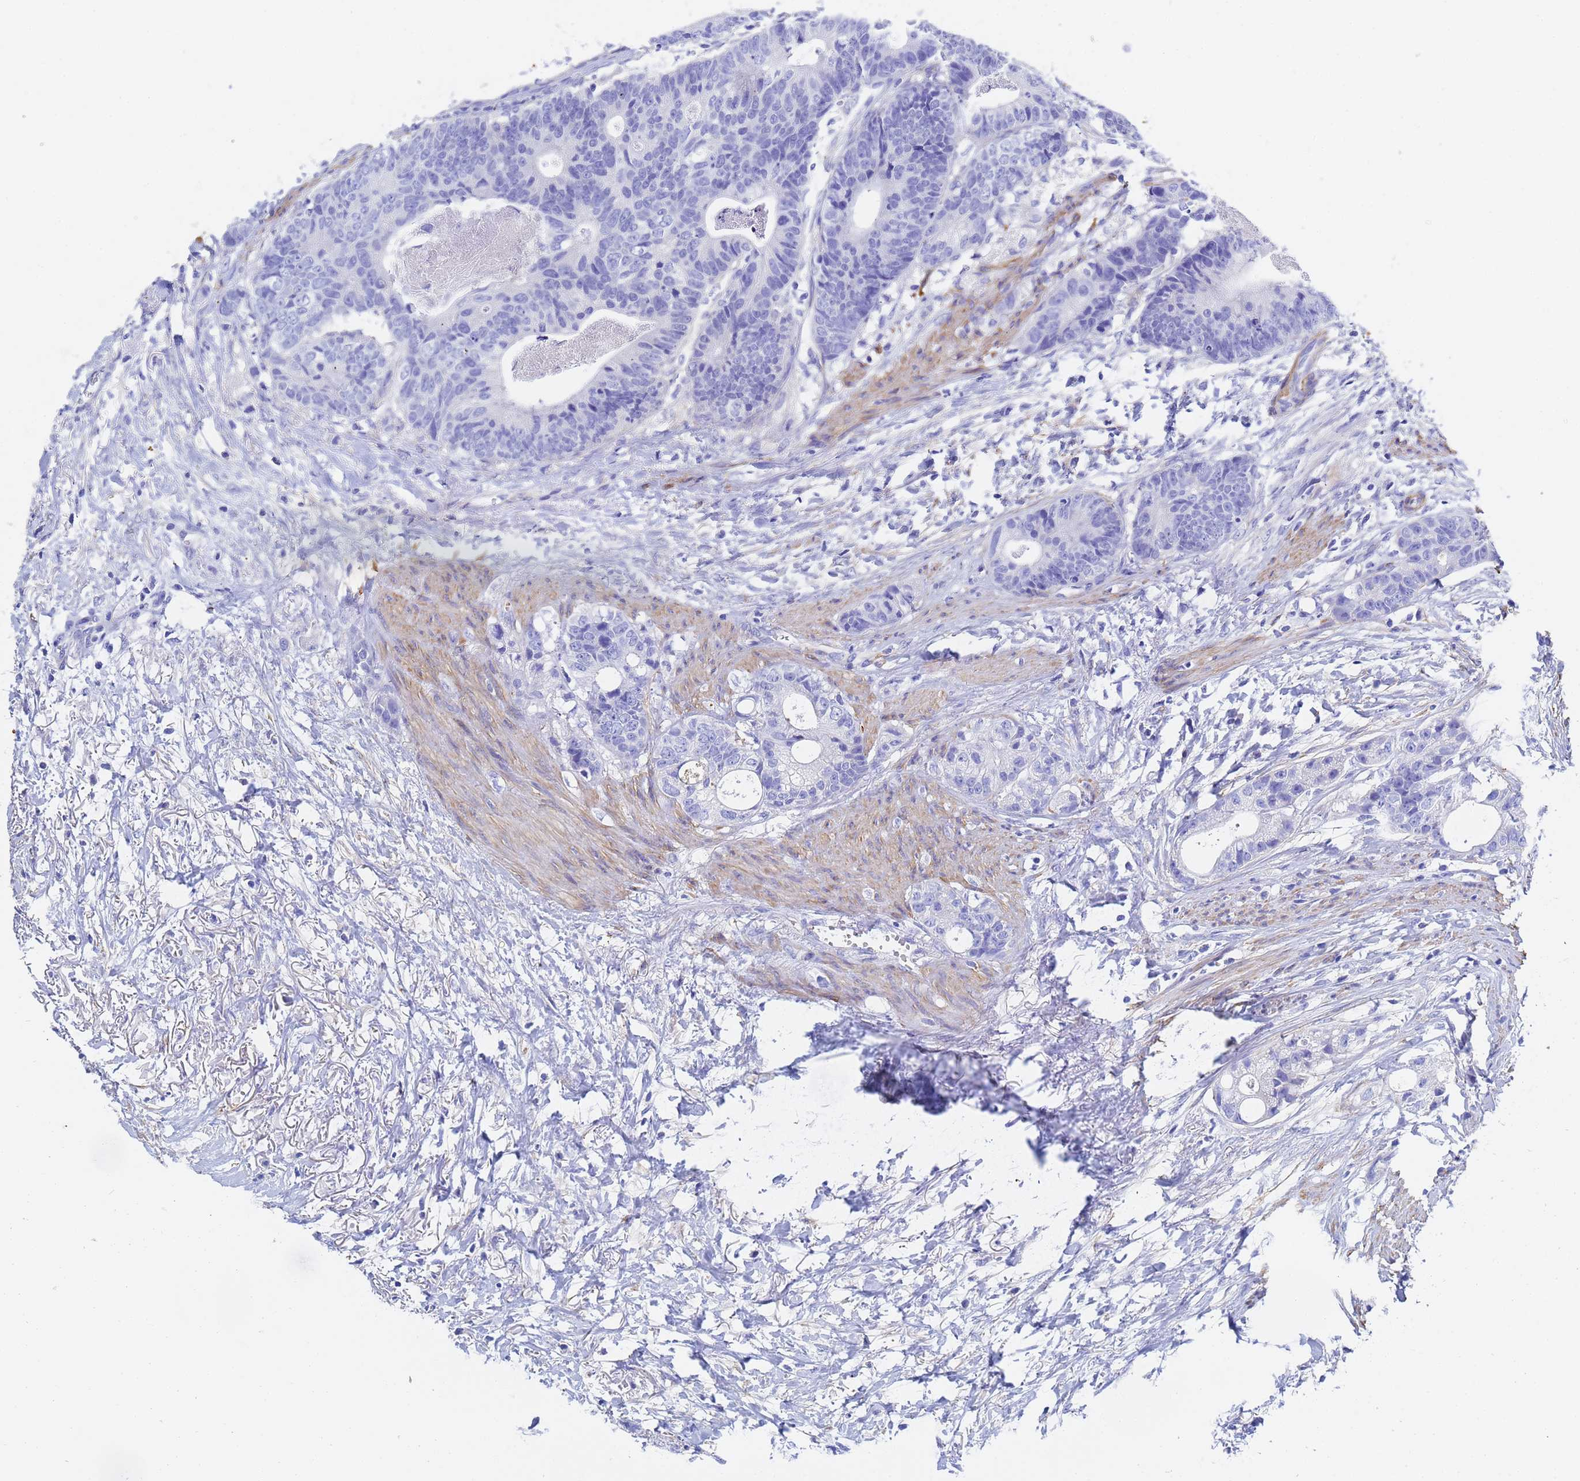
{"staining": {"intensity": "negative", "quantity": "none", "location": "none"}, "tissue": "colorectal cancer", "cell_type": "Tumor cells", "image_type": "cancer", "snomed": [{"axis": "morphology", "description": "Adenocarcinoma, NOS"}, {"axis": "topography", "description": "Colon"}], "caption": "Immunohistochemical staining of colorectal cancer demonstrates no significant staining in tumor cells. The staining was performed using DAB (3,3'-diaminobenzidine) to visualize the protein expression in brown, while the nuclei were stained in blue with hematoxylin (Magnification: 20x).", "gene": "CST4", "patient": {"sex": "female", "age": 57}}